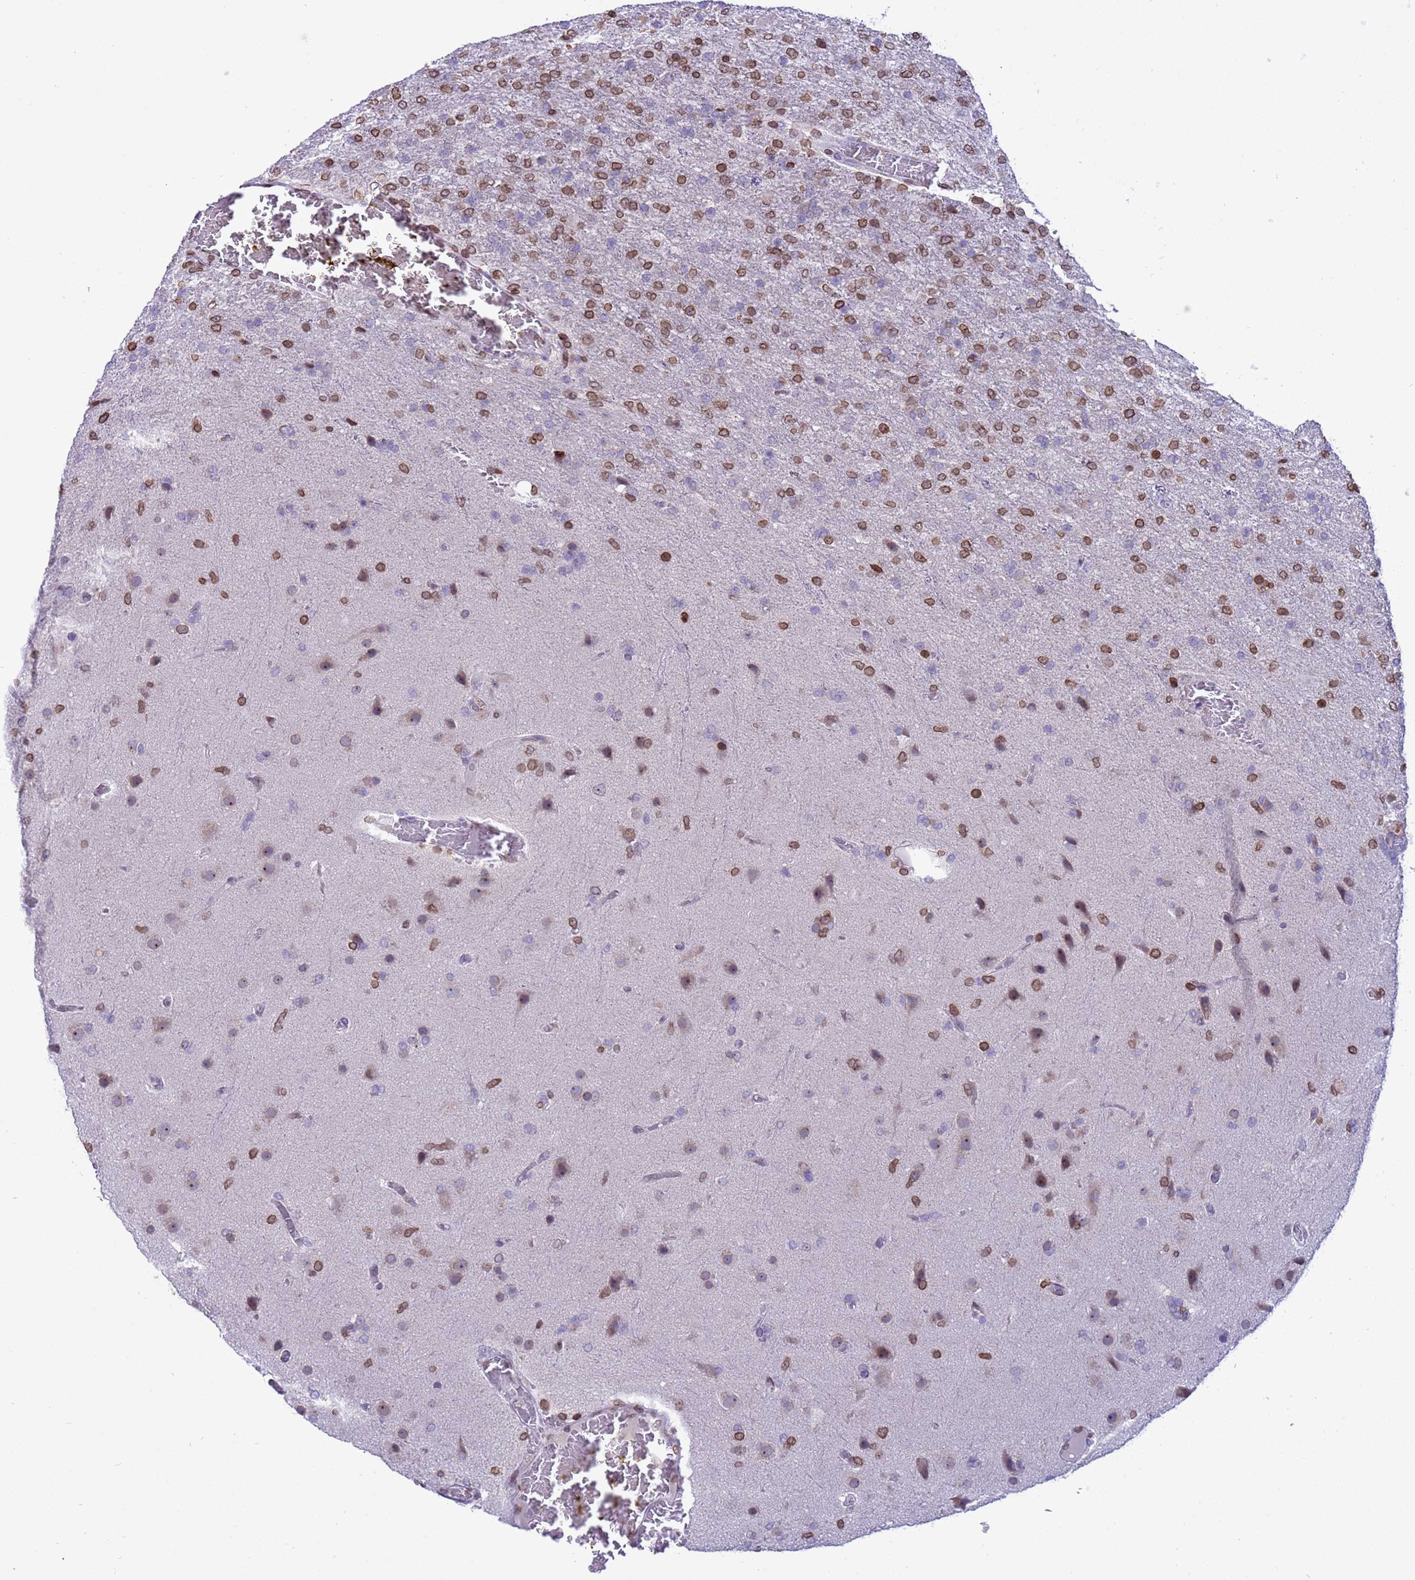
{"staining": {"intensity": "moderate", "quantity": ">75%", "location": "cytoplasmic/membranous,nuclear"}, "tissue": "glioma", "cell_type": "Tumor cells", "image_type": "cancer", "snomed": [{"axis": "morphology", "description": "Glioma, malignant, High grade"}, {"axis": "topography", "description": "Brain"}], "caption": "Tumor cells show moderate cytoplasmic/membranous and nuclear expression in about >75% of cells in glioma. Using DAB (brown) and hematoxylin (blue) stains, captured at high magnification using brightfield microscopy.", "gene": "DHX37", "patient": {"sex": "female", "age": 74}}